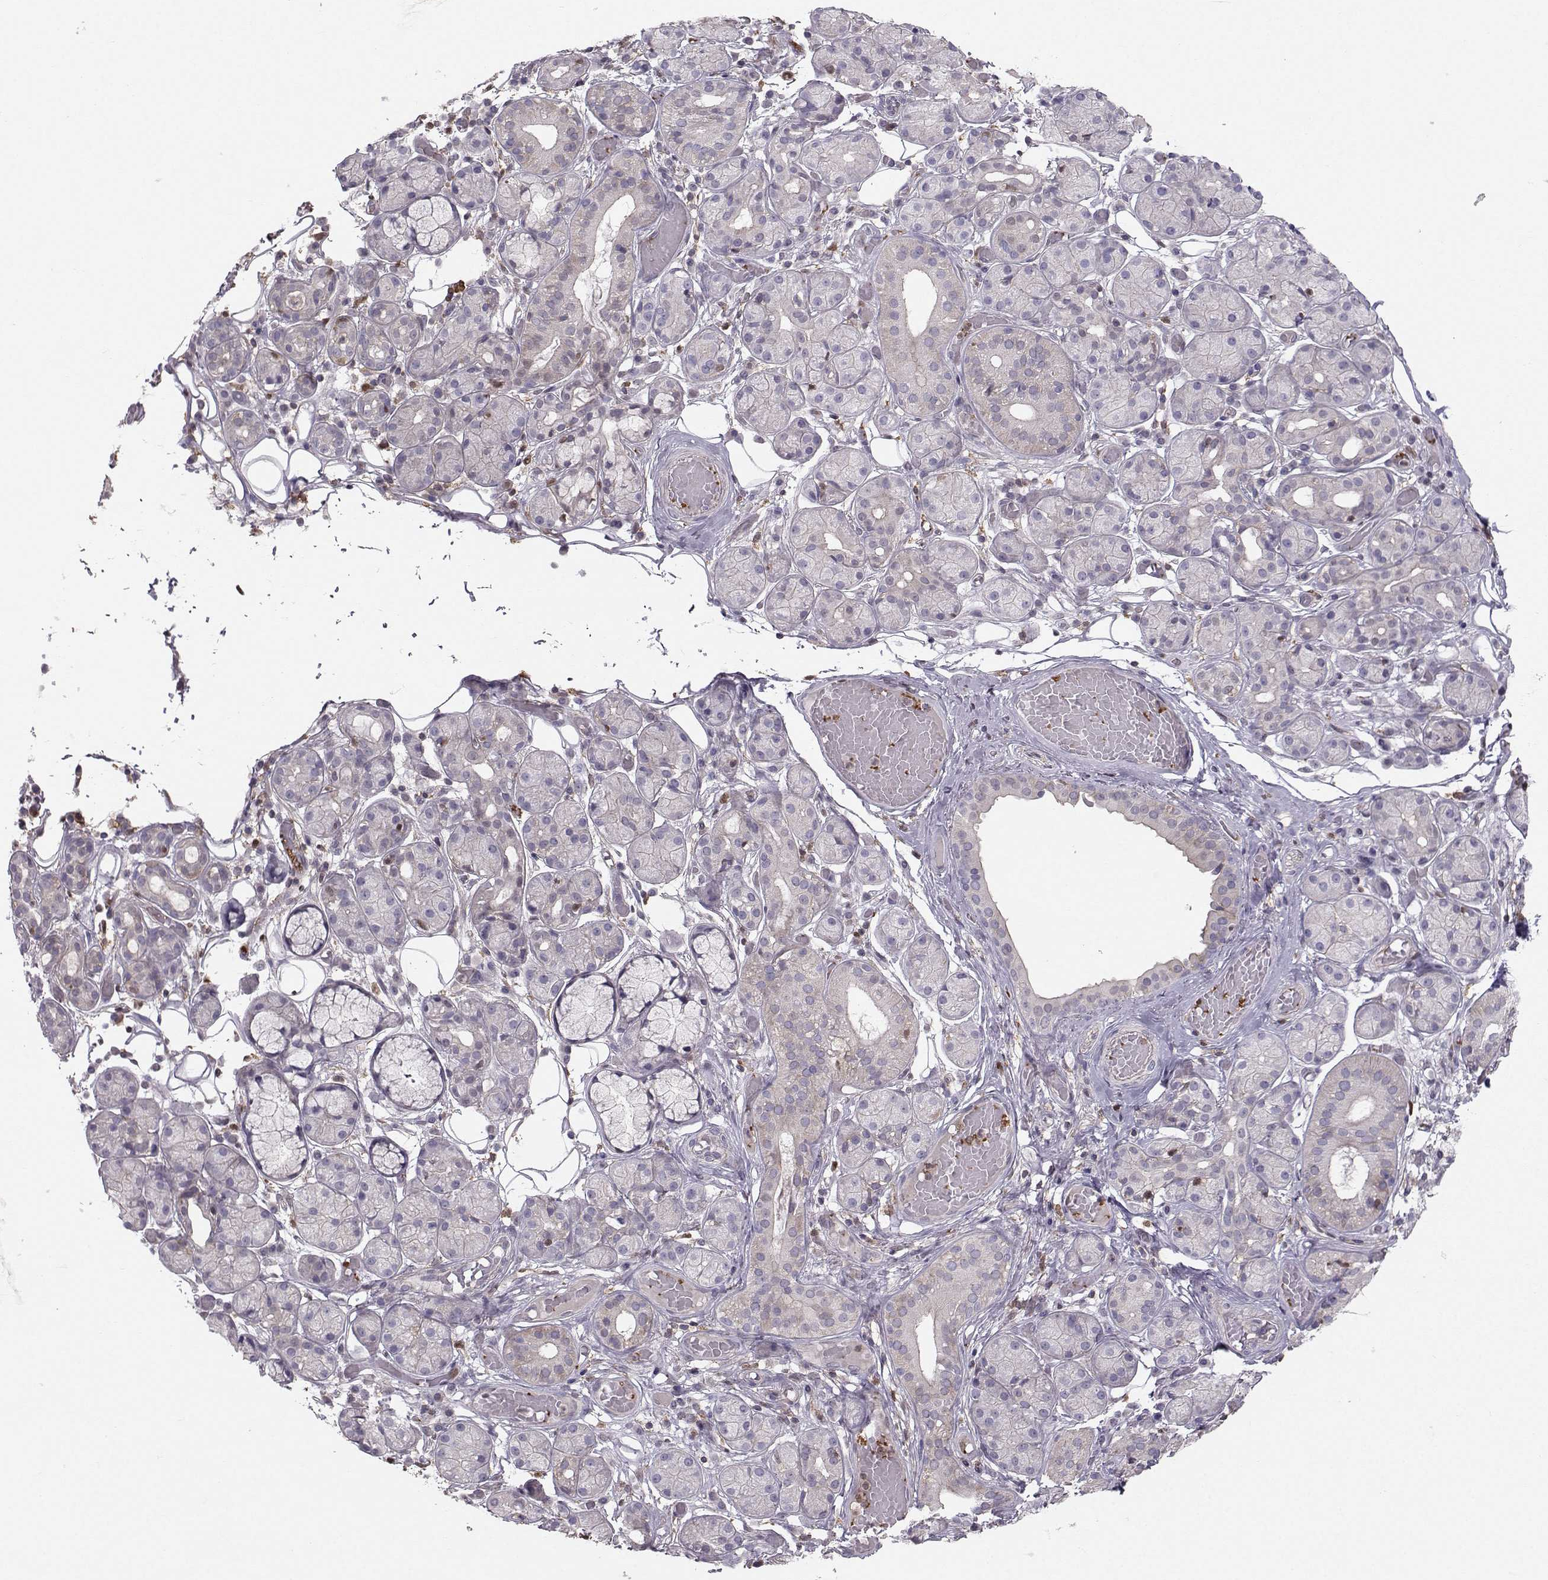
{"staining": {"intensity": "negative", "quantity": "none", "location": "none"}, "tissue": "salivary gland", "cell_type": "Glandular cells", "image_type": "normal", "snomed": [{"axis": "morphology", "description": "Normal tissue, NOS"}, {"axis": "topography", "description": "Salivary gland"}, {"axis": "topography", "description": "Peripheral nerve tissue"}], "caption": "The photomicrograph demonstrates no staining of glandular cells in normal salivary gland. (DAB (3,3'-diaminobenzidine) immunohistochemistry visualized using brightfield microscopy, high magnification).", "gene": "ASB16", "patient": {"sex": "male", "age": 71}}